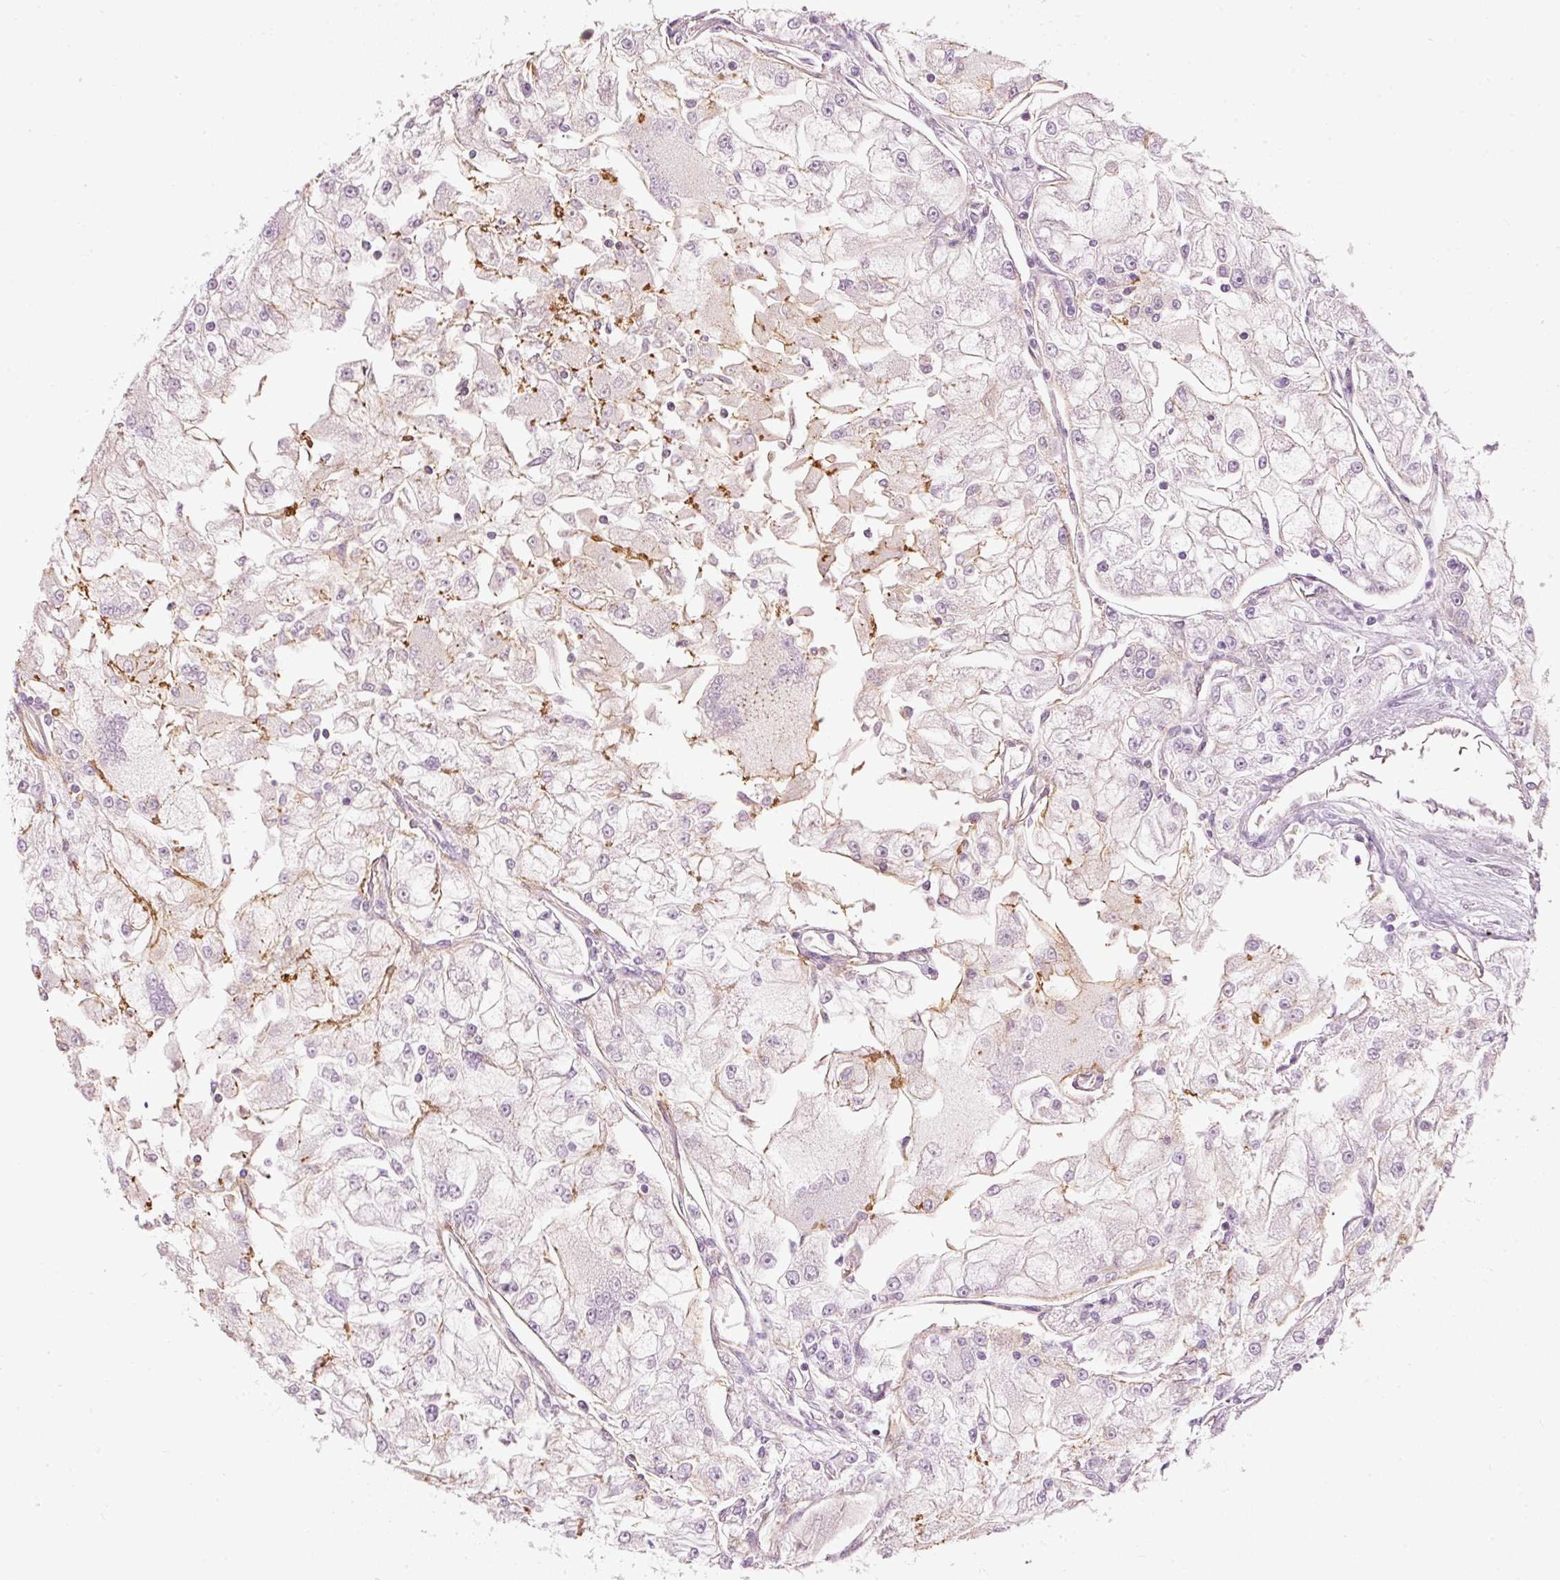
{"staining": {"intensity": "negative", "quantity": "none", "location": "none"}, "tissue": "renal cancer", "cell_type": "Tumor cells", "image_type": "cancer", "snomed": [{"axis": "morphology", "description": "Adenocarcinoma, NOS"}, {"axis": "topography", "description": "Kidney"}], "caption": "DAB (3,3'-diaminobenzidine) immunohistochemical staining of renal adenocarcinoma shows no significant staining in tumor cells. (Immunohistochemistry (ihc), brightfield microscopy, high magnification).", "gene": "OSR2", "patient": {"sex": "female", "age": 72}}